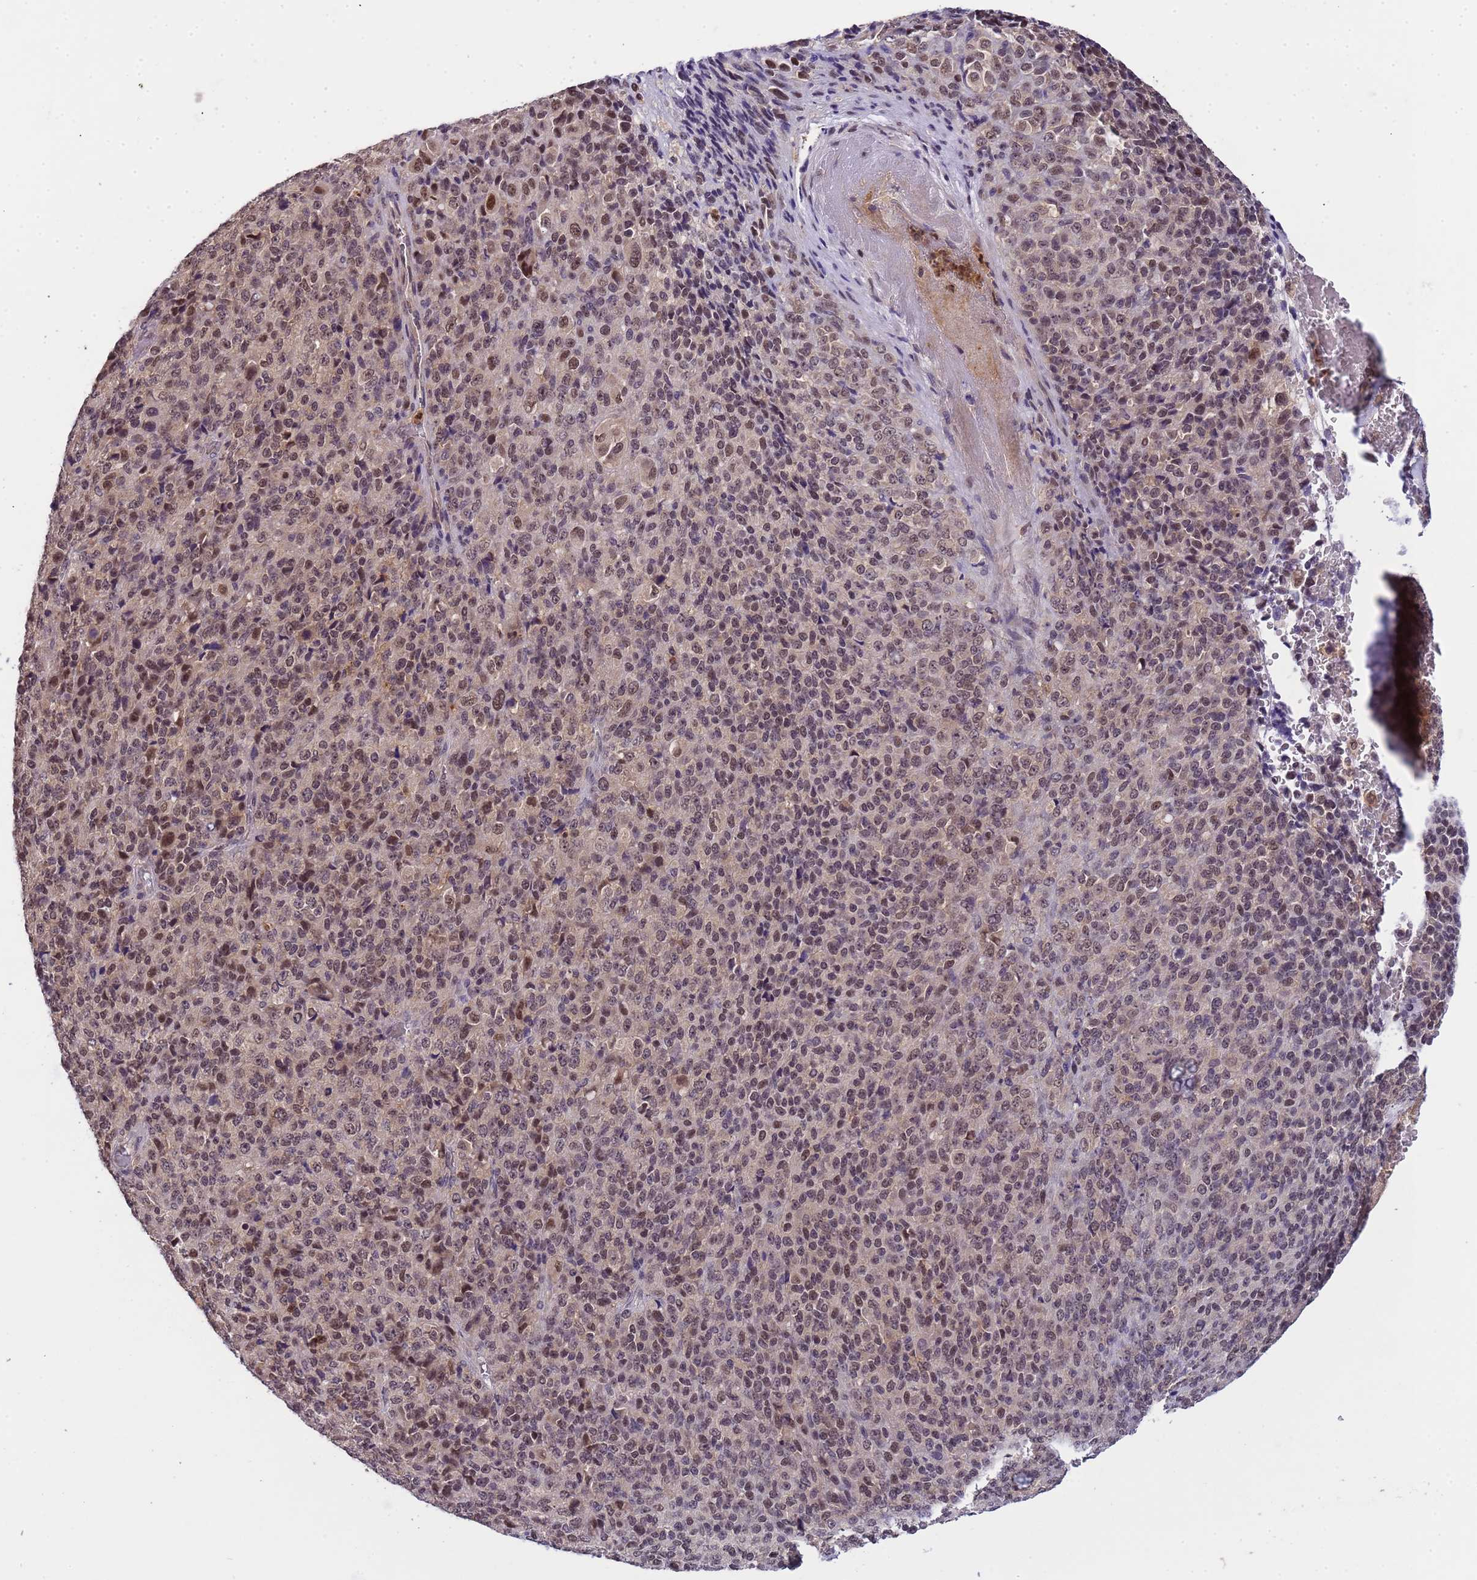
{"staining": {"intensity": "moderate", "quantity": "25%-75%", "location": "nuclear"}, "tissue": "melanoma", "cell_type": "Tumor cells", "image_type": "cancer", "snomed": [{"axis": "morphology", "description": "Malignant melanoma, Metastatic site"}, {"axis": "topography", "description": "Brain"}], "caption": "Melanoma stained with a brown dye reveals moderate nuclear positive positivity in approximately 25%-75% of tumor cells.", "gene": "CD53", "patient": {"sex": "female", "age": 56}}